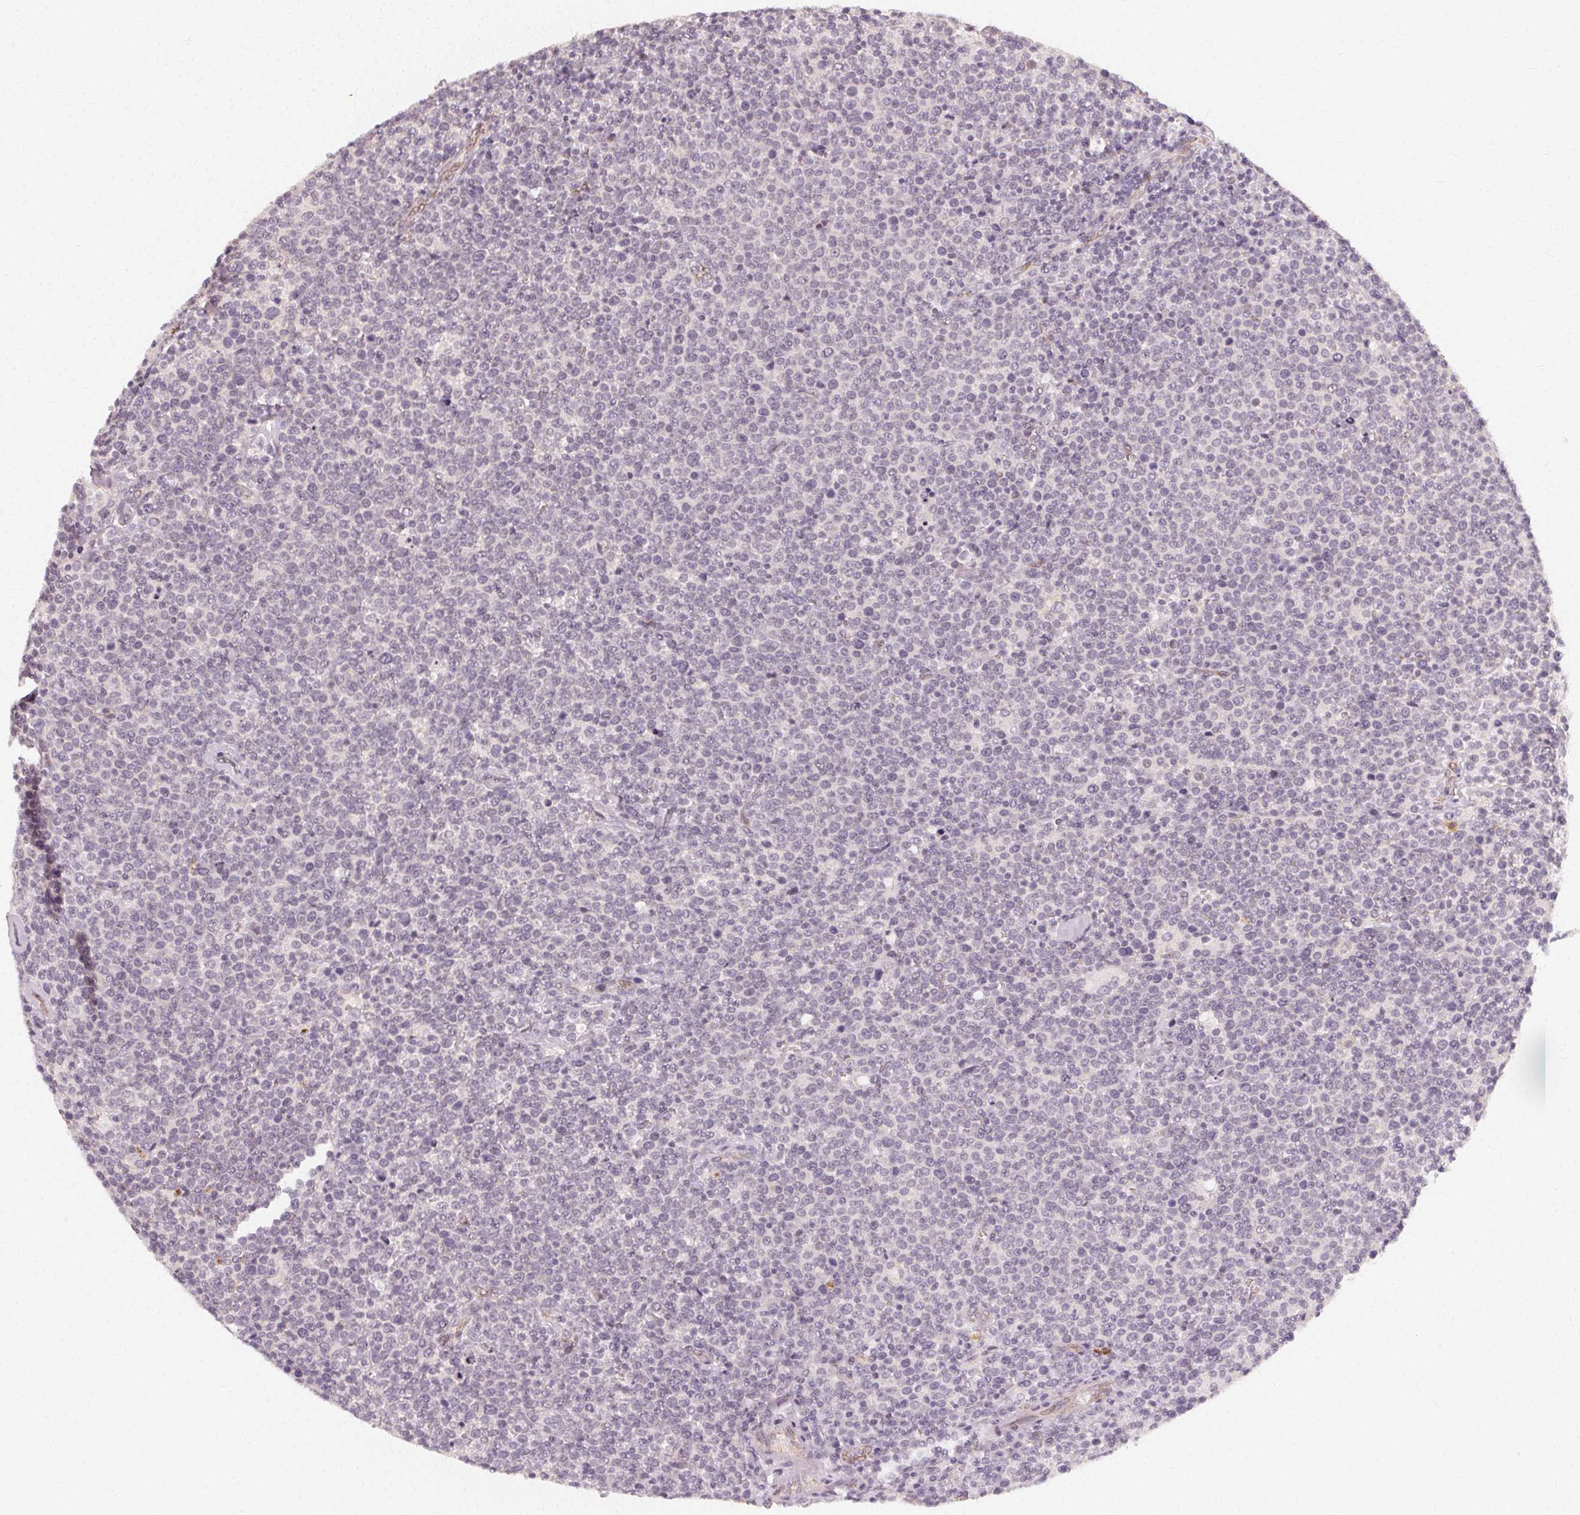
{"staining": {"intensity": "negative", "quantity": "none", "location": "none"}, "tissue": "lymphoma", "cell_type": "Tumor cells", "image_type": "cancer", "snomed": [{"axis": "morphology", "description": "Malignant lymphoma, non-Hodgkin's type, High grade"}, {"axis": "topography", "description": "Lymph node"}], "caption": "Immunohistochemistry (IHC) of human malignant lymphoma, non-Hodgkin's type (high-grade) shows no staining in tumor cells.", "gene": "CLCNKB", "patient": {"sex": "male", "age": 61}}